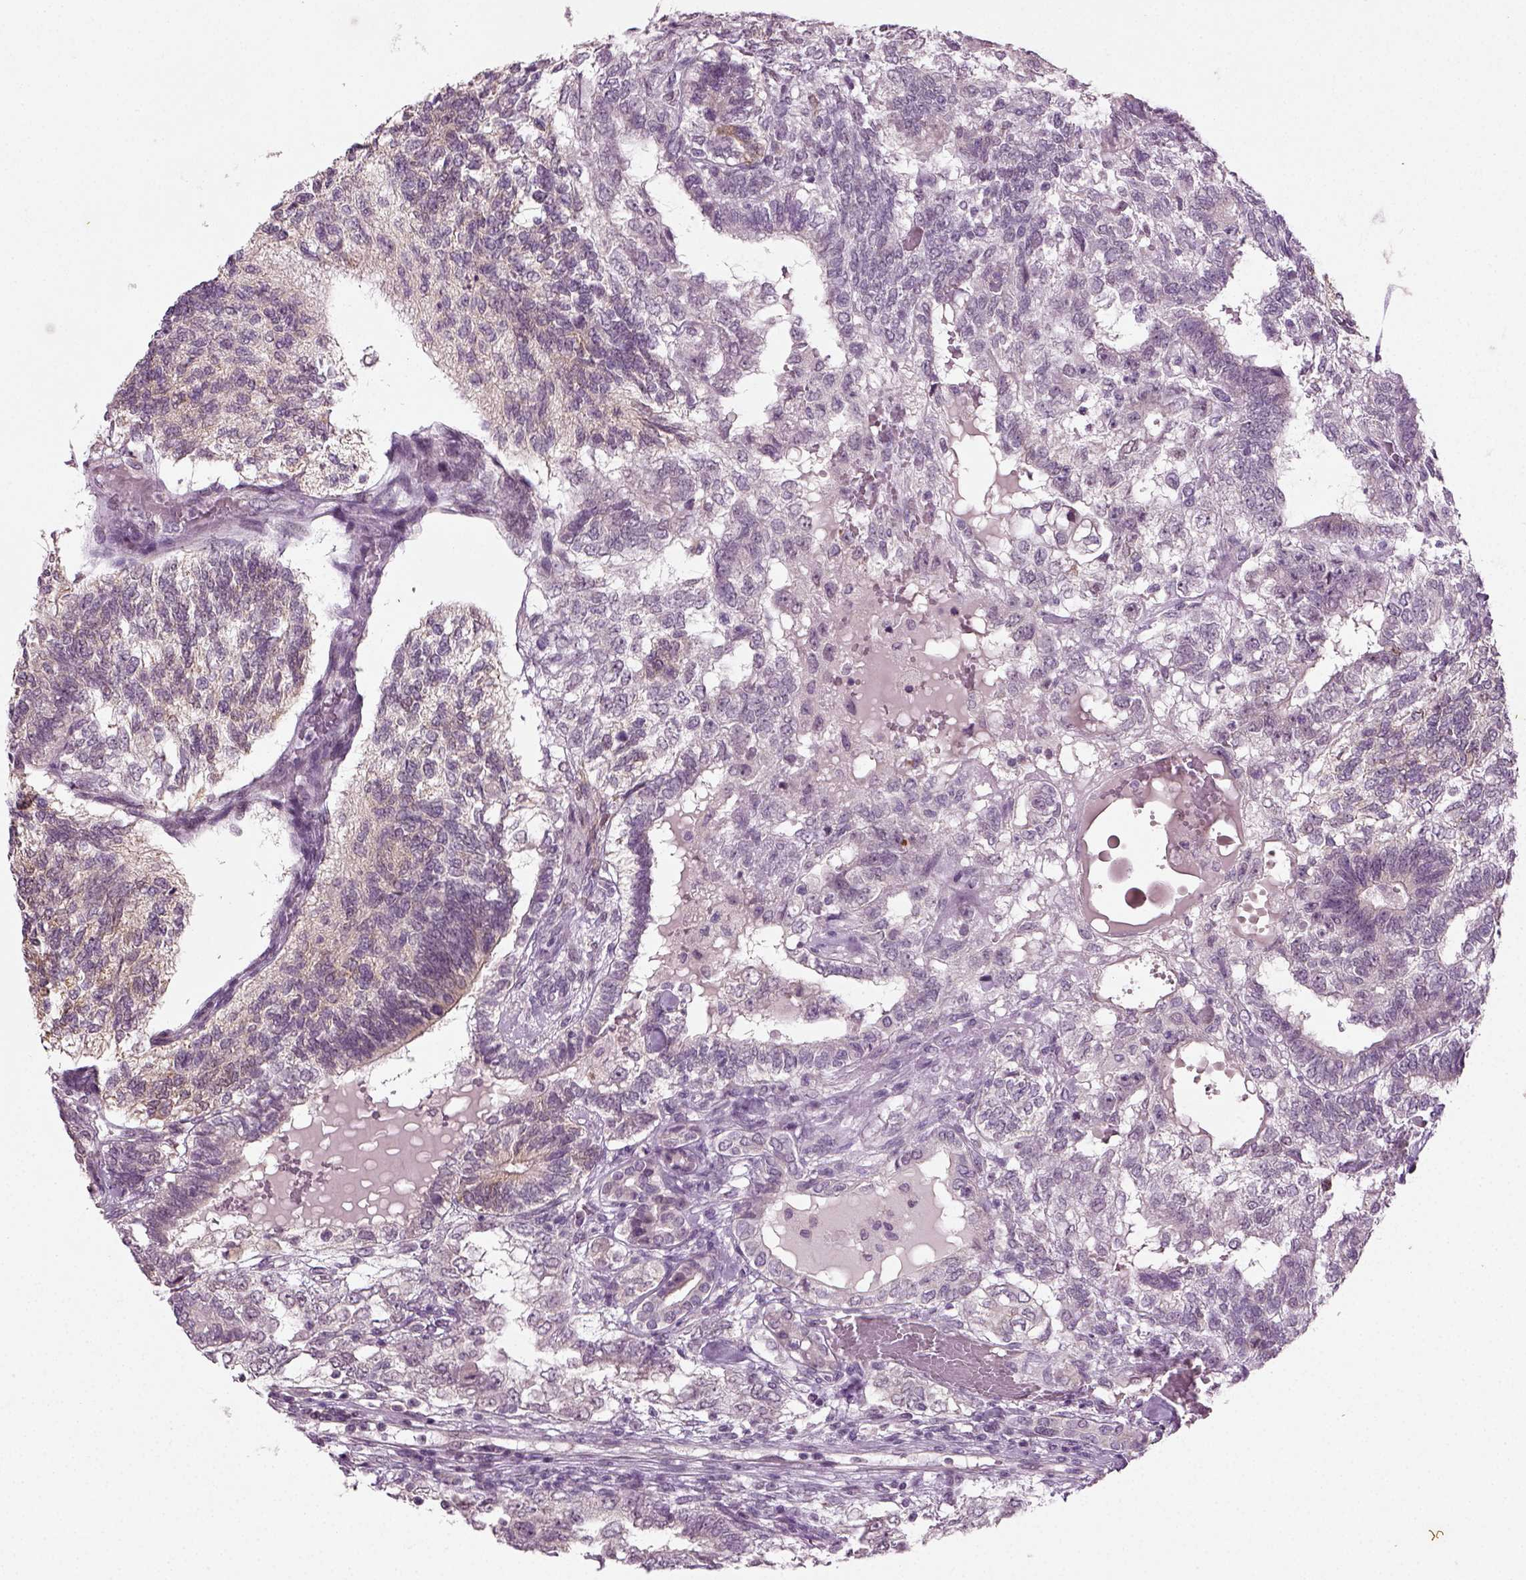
{"staining": {"intensity": "negative", "quantity": "none", "location": "none"}, "tissue": "testis cancer", "cell_type": "Tumor cells", "image_type": "cancer", "snomed": [{"axis": "morphology", "description": "Seminoma, NOS"}, {"axis": "morphology", "description": "Carcinoma, Embryonal, NOS"}, {"axis": "topography", "description": "Testis"}], "caption": "Immunohistochemistry photomicrograph of neoplastic tissue: testis cancer (seminoma) stained with DAB (3,3'-diaminobenzidine) shows no significant protein positivity in tumor cells.", "gene": "SYNGAP1", "patient": {"sex": "male", "age": 41}}